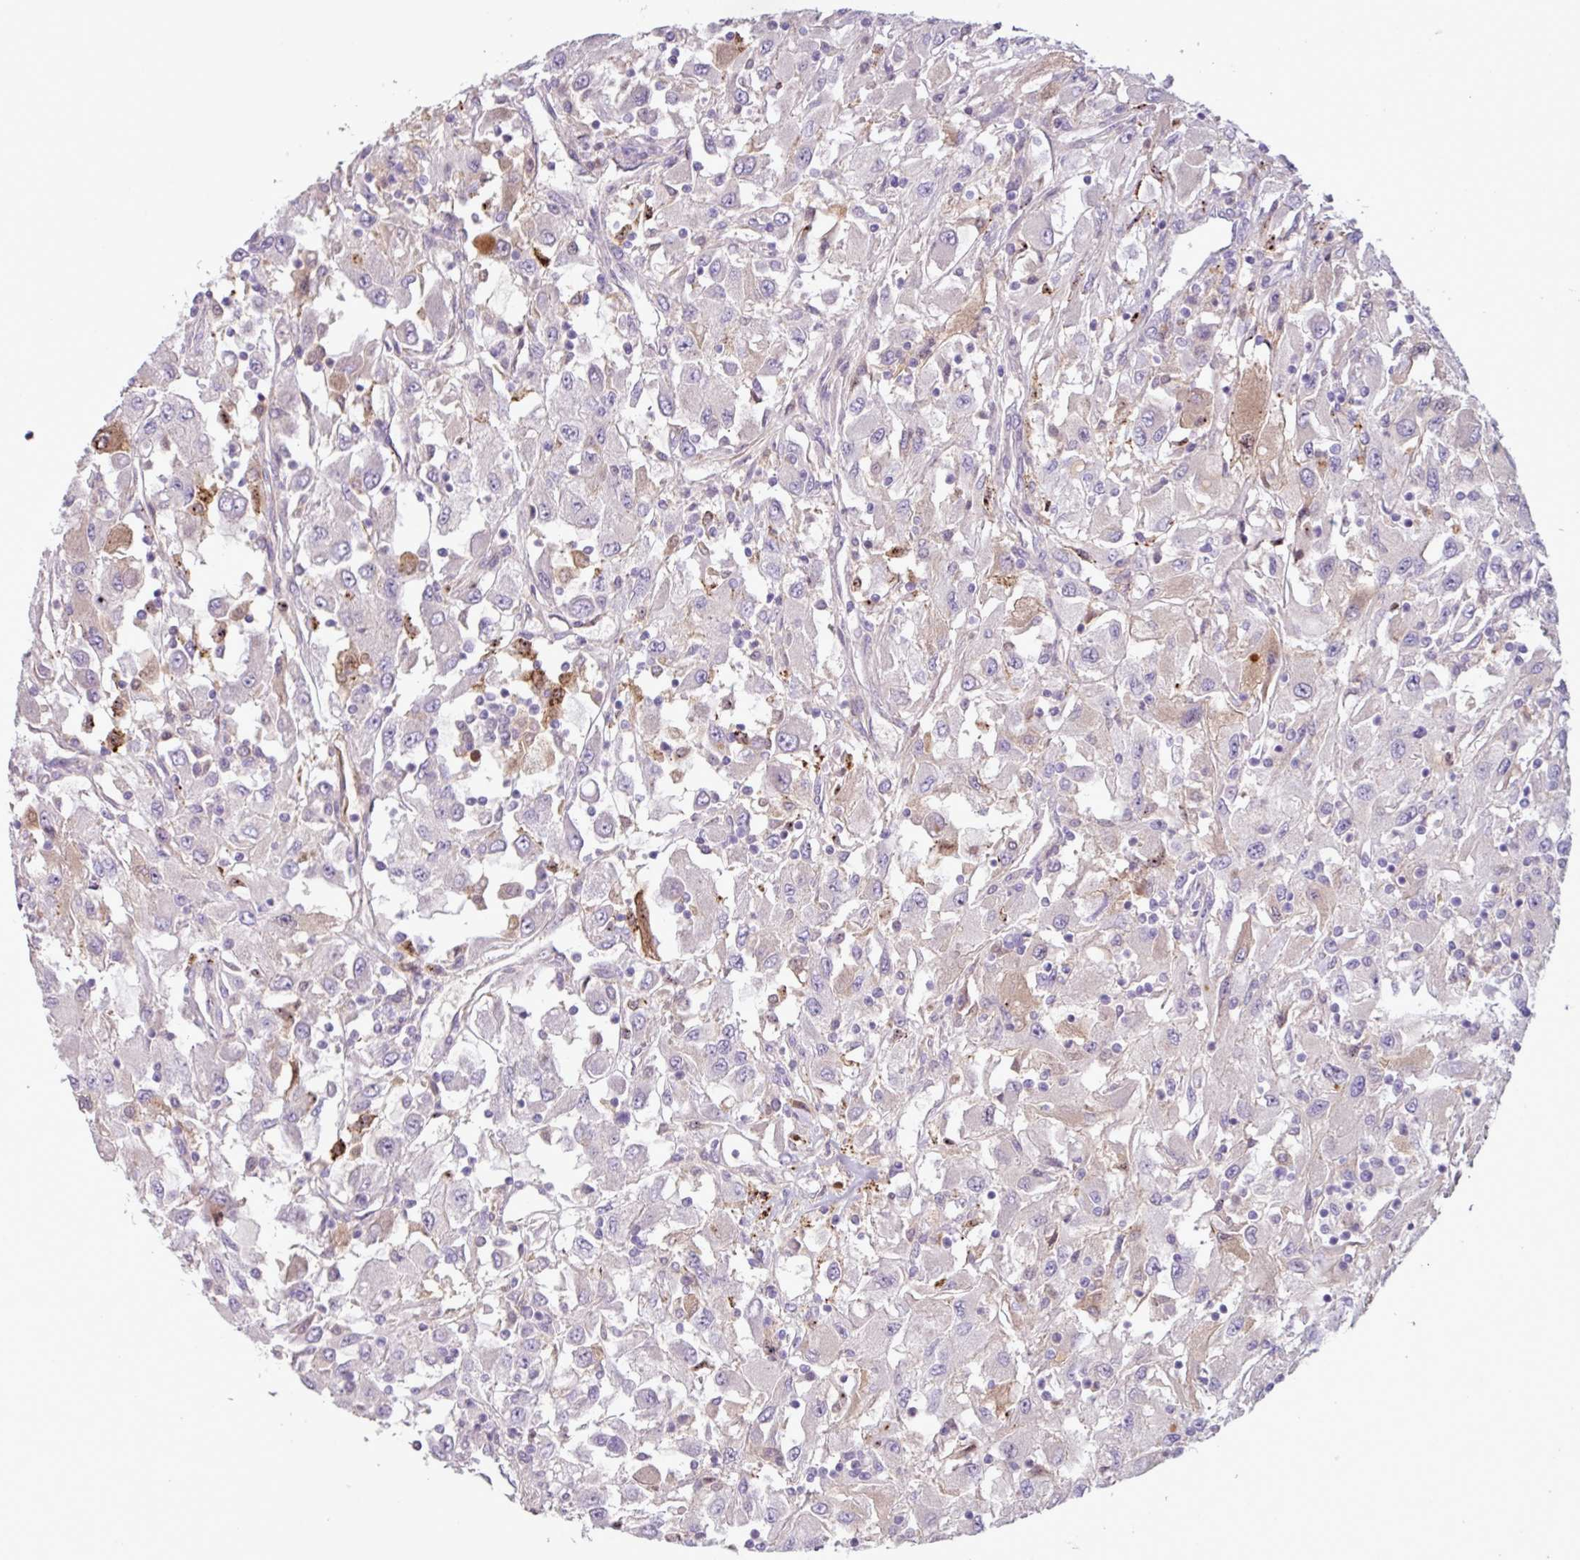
{"staining": {"intensity": "negative", "quantity": "none", "location": "none"}, "tissue": "renal cancer", "cell_type": "Tumor cells", "image_type": "cancer", "snomed": [{"axis": "morphology", "description": "Adenocarcinoma, NOS"}, {"axis": "topography", "description": "Kidney"}], "caption": "There is no significant positivity in tumor cells of renal cancer. (Stains: DAB (3,3'-diaminobenzidine) immunohistochemistry with hematoxylin counter stain, Microscopy: brightfield microscopy at high magnification).", "gene": "C4B", "patient": {"sex": "female", "age": 67}}